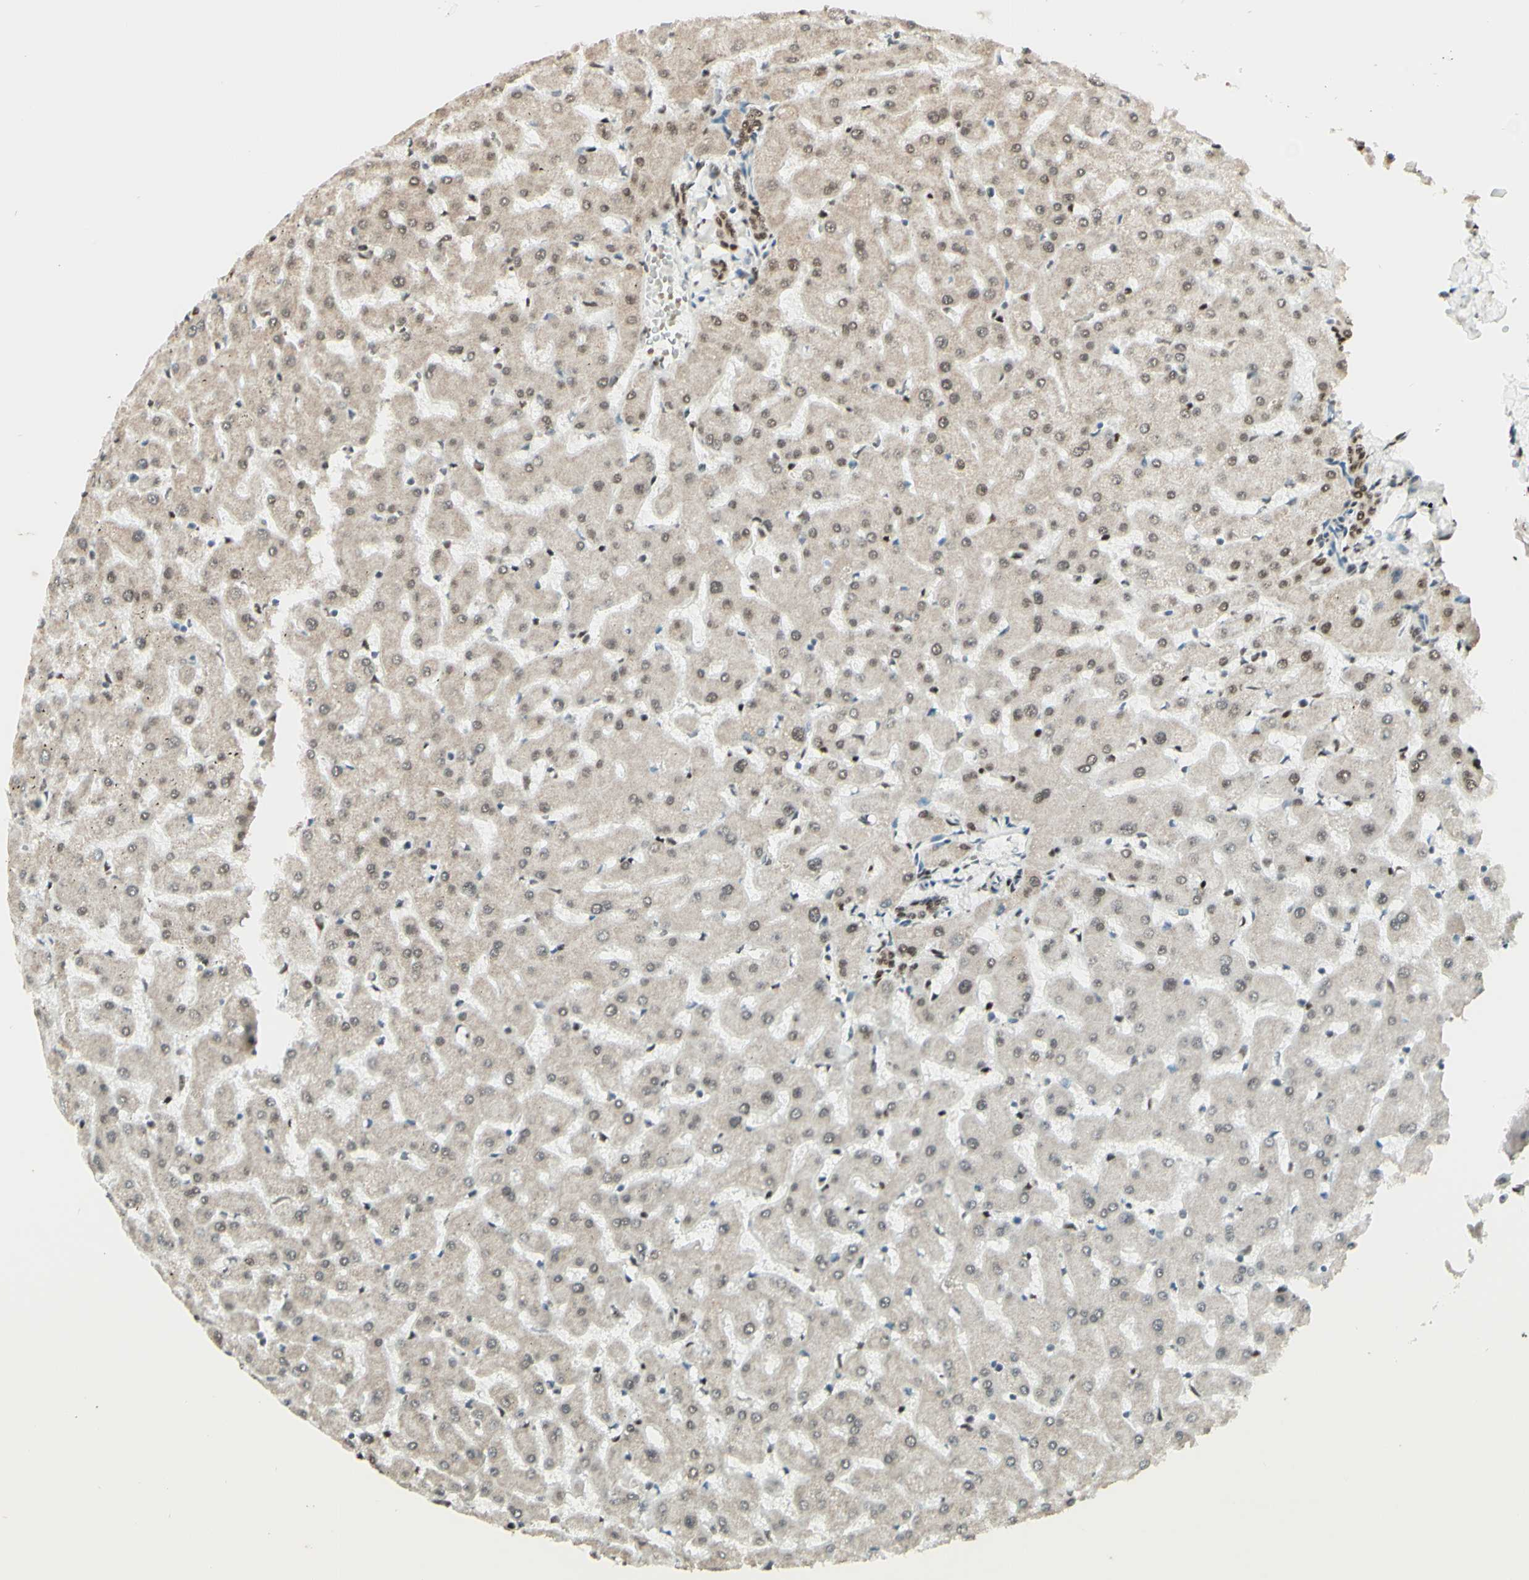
{"staining": {"intensity": "moderate", "quantity": ">75%", "location": "nuclear"}, "tissue": "liver", "cell_type": "Cholangiocytes", "image_type": "normal", "snomed": [{"axis": "morphology", "description": "Normal tissue, NOS"}, {"axis": "topography", "description": "Liver"}], "caption": "Moderate nuclear protein positivity is present in approximately >75% of cholangiocytes in liver. Nuclei are stained in blue.", "gene": "NR3C1", "patient": {"sex": "female", "age": 63}}